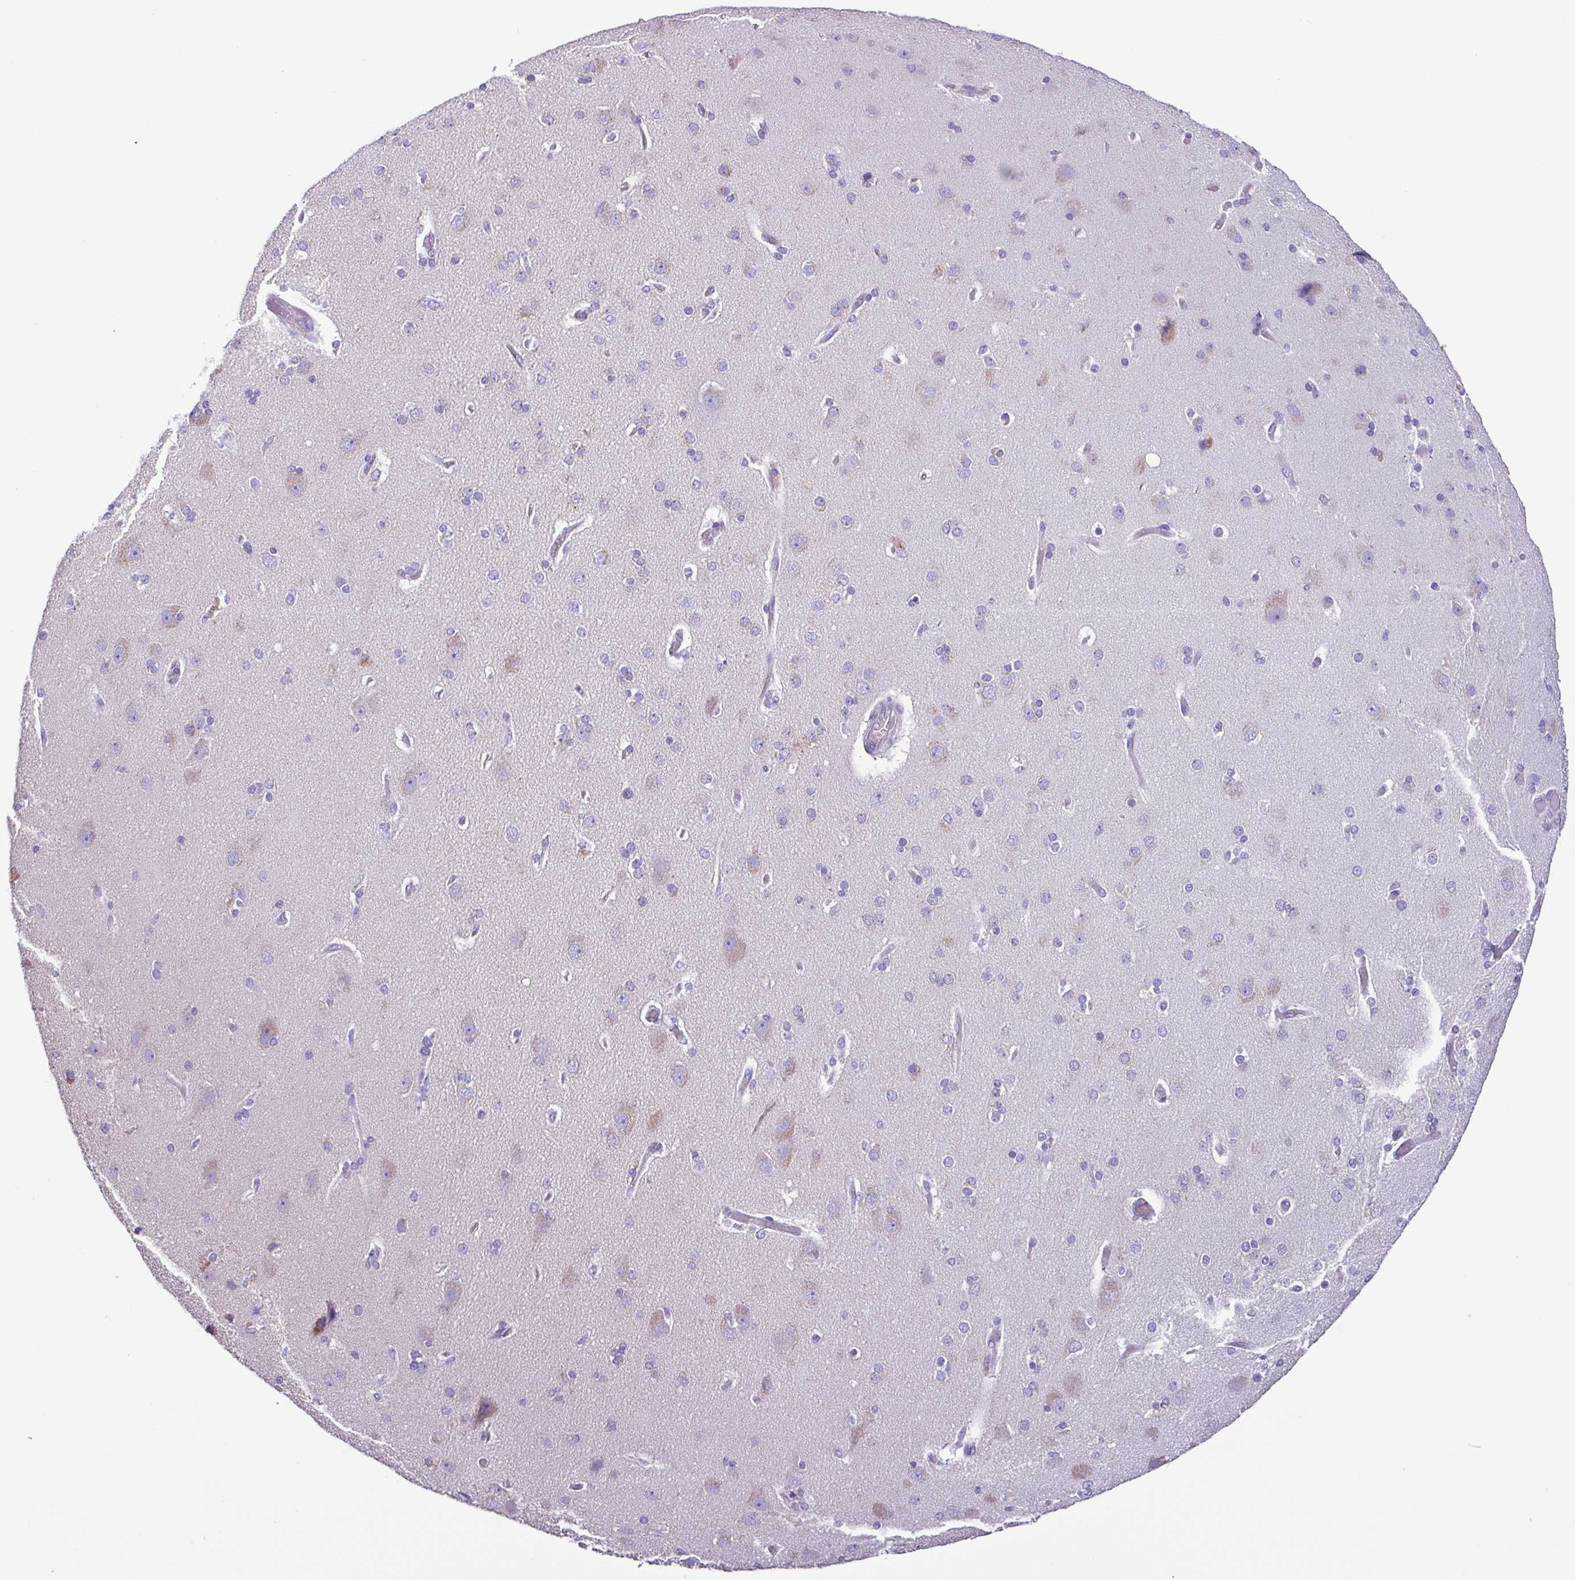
{"staining": {"intensity": "negative", "quantity": "none", "location": "none"}, "tissue": "cerebral cortex", "cell_type": "Endothelial cells", "image_type": "normal", "snomed": [{"axis": "morphology", "description": "Normal tissue, NOS"}, {"axis": "morphology", "description": "Glioma, malignant, High grade"}, {"axis": "topography", "description": "Cerebral cortex"}], "caption": "IHC of benign cerebral cortex displays no staining in endothelial cells.", "gene": "ACTRT3", "patient": {"sex": "male", "age": 71}}